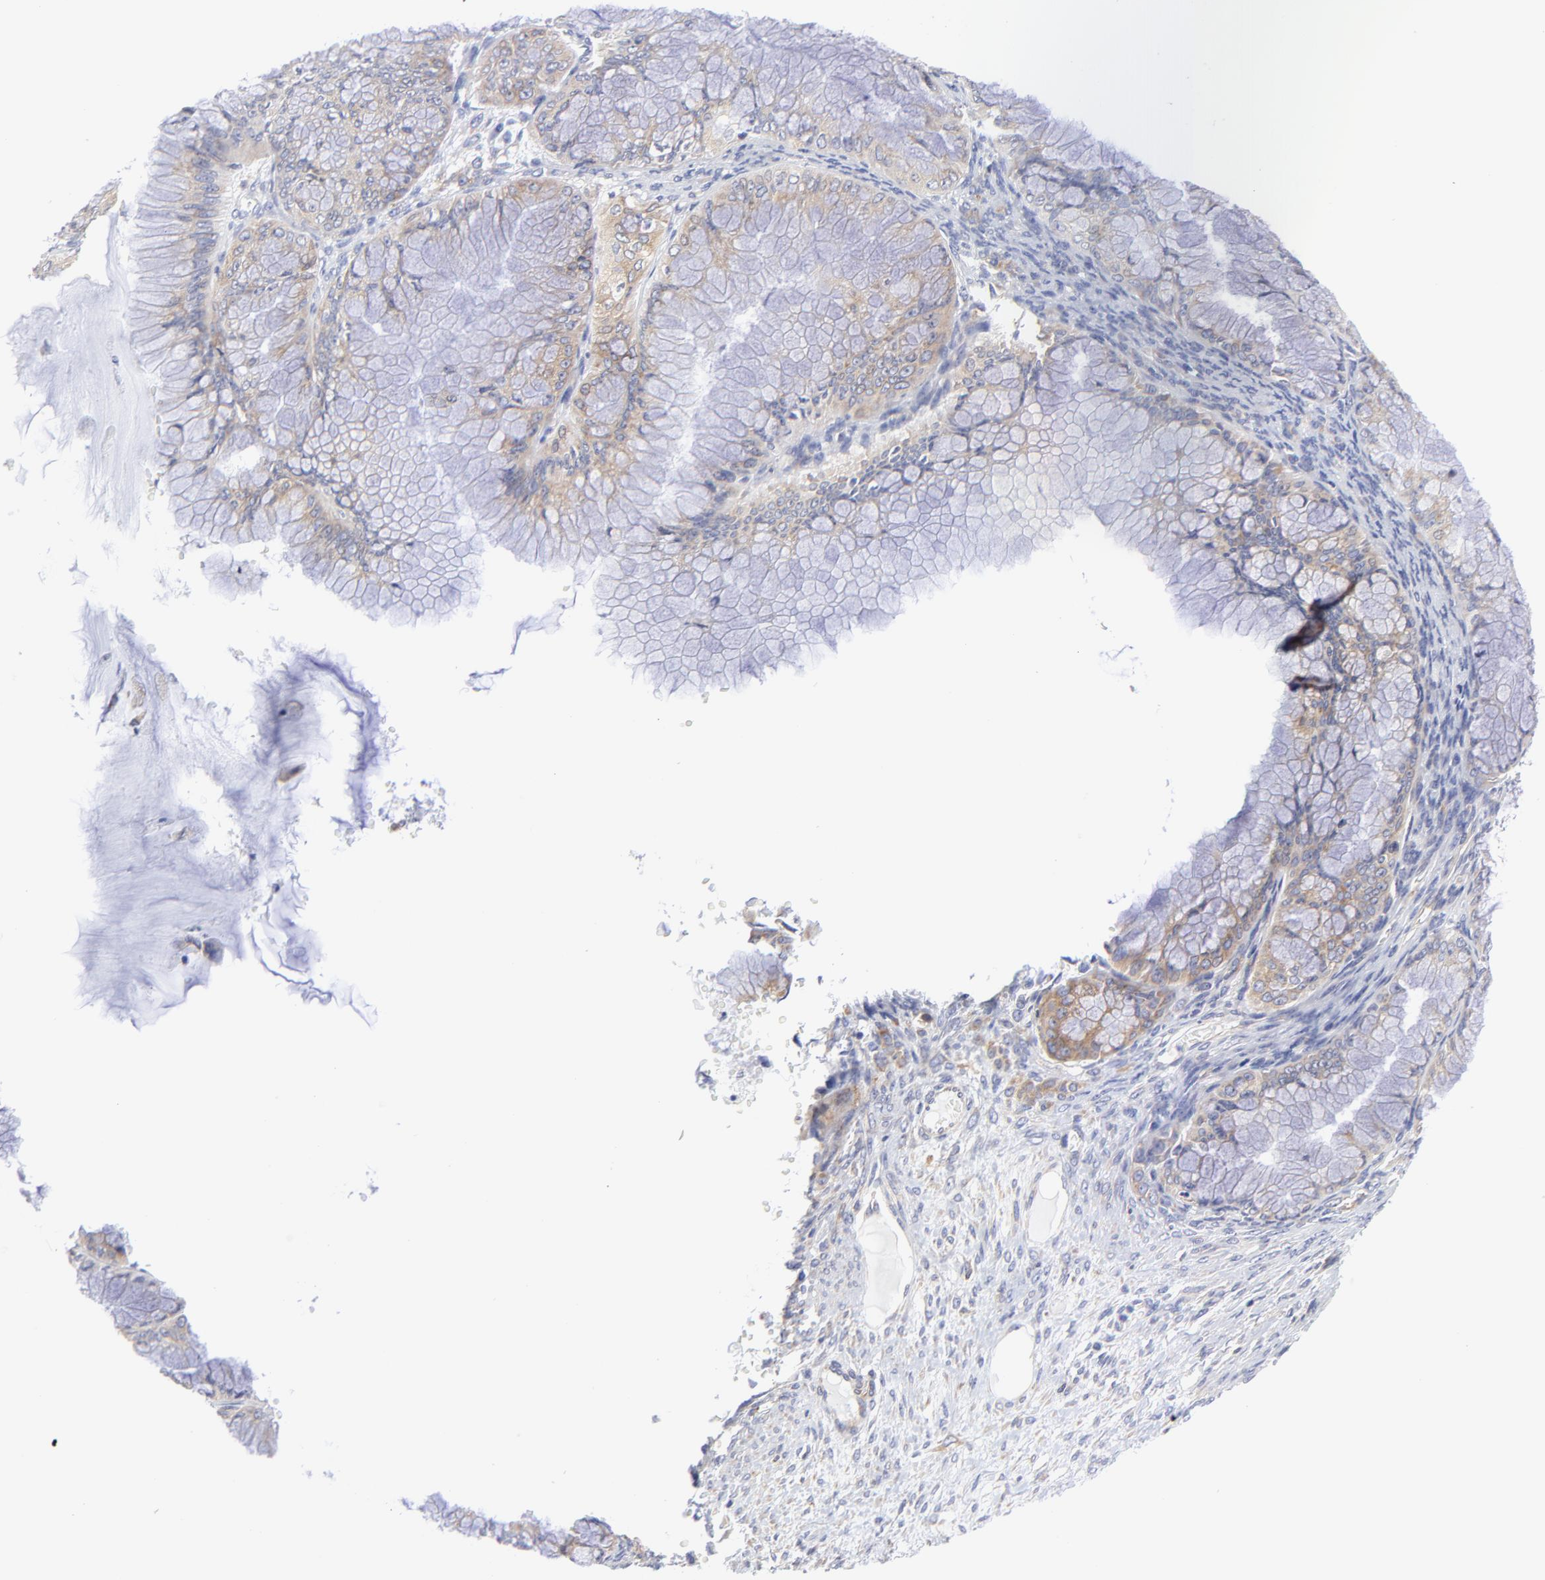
{"staining": {"intensity": "moderate", "quantity": ">75%", "location": "cytoplasmic/membranous"}, "tissue": "ovarian cancer", "cell_type": "Tumor cells", "image_type": "cancer", "snomed": [{"axis": "morphology", "description": "Cystadenocarcinoma, mucinous, NOS"}, {"axis": "topography", "description": "Ovary"}], "caption": "Immunohistochemical staining of human mucinous cystadenocarcinoma (ovarian) shows medium levels of moderate cytoplasmic/membranous protein positivity in about >75% of tumor cells.", "gene": "MOSPD2", "patient": {"sex": "female", "age": 63}}